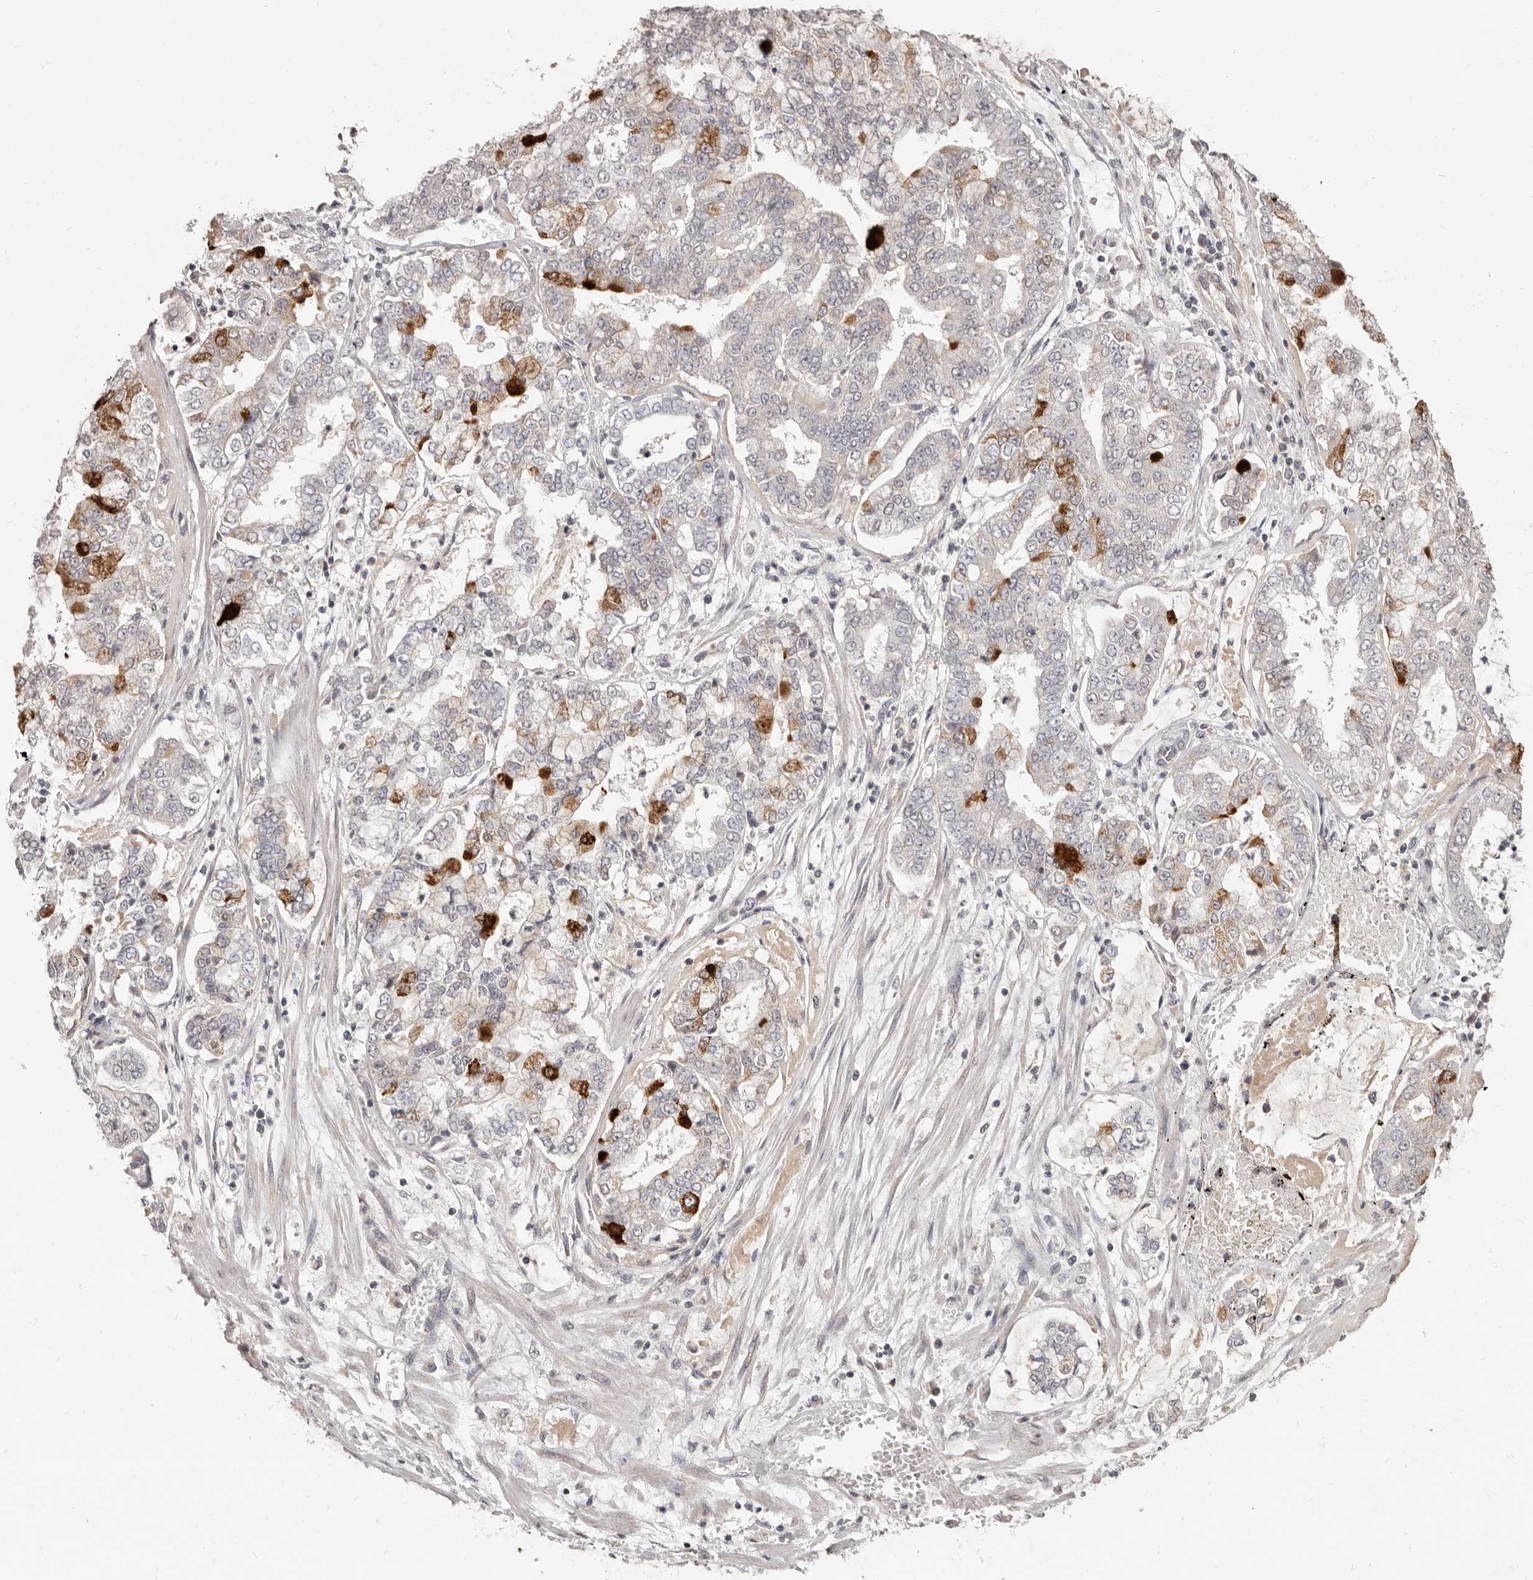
{"staining": {"intensity": "moderate", "quantity": "<25%", "location": "cytoplasmic/membranous"}, "tissue": "stomach cancer", "cell_type": "Tumor cells", "image_type": "cancer", "snomed": [{"axis": "morphology", "description": "Adenocarcinoma, NOS"}, {"axis": "topography", "description": "Stomach"}], "caption": "Moderate cytoplasmic/membranous staining is present in approximately <25% of tumor cells in stomach cancer. The staining was performed using DAB (3,3'-diaminobenzidine), with brown indicating positive protein expression. Nuclei are stained blue with hematoxylin.", "gene": "LINGO2", "patient": {"sex": "male", "age": 76}}